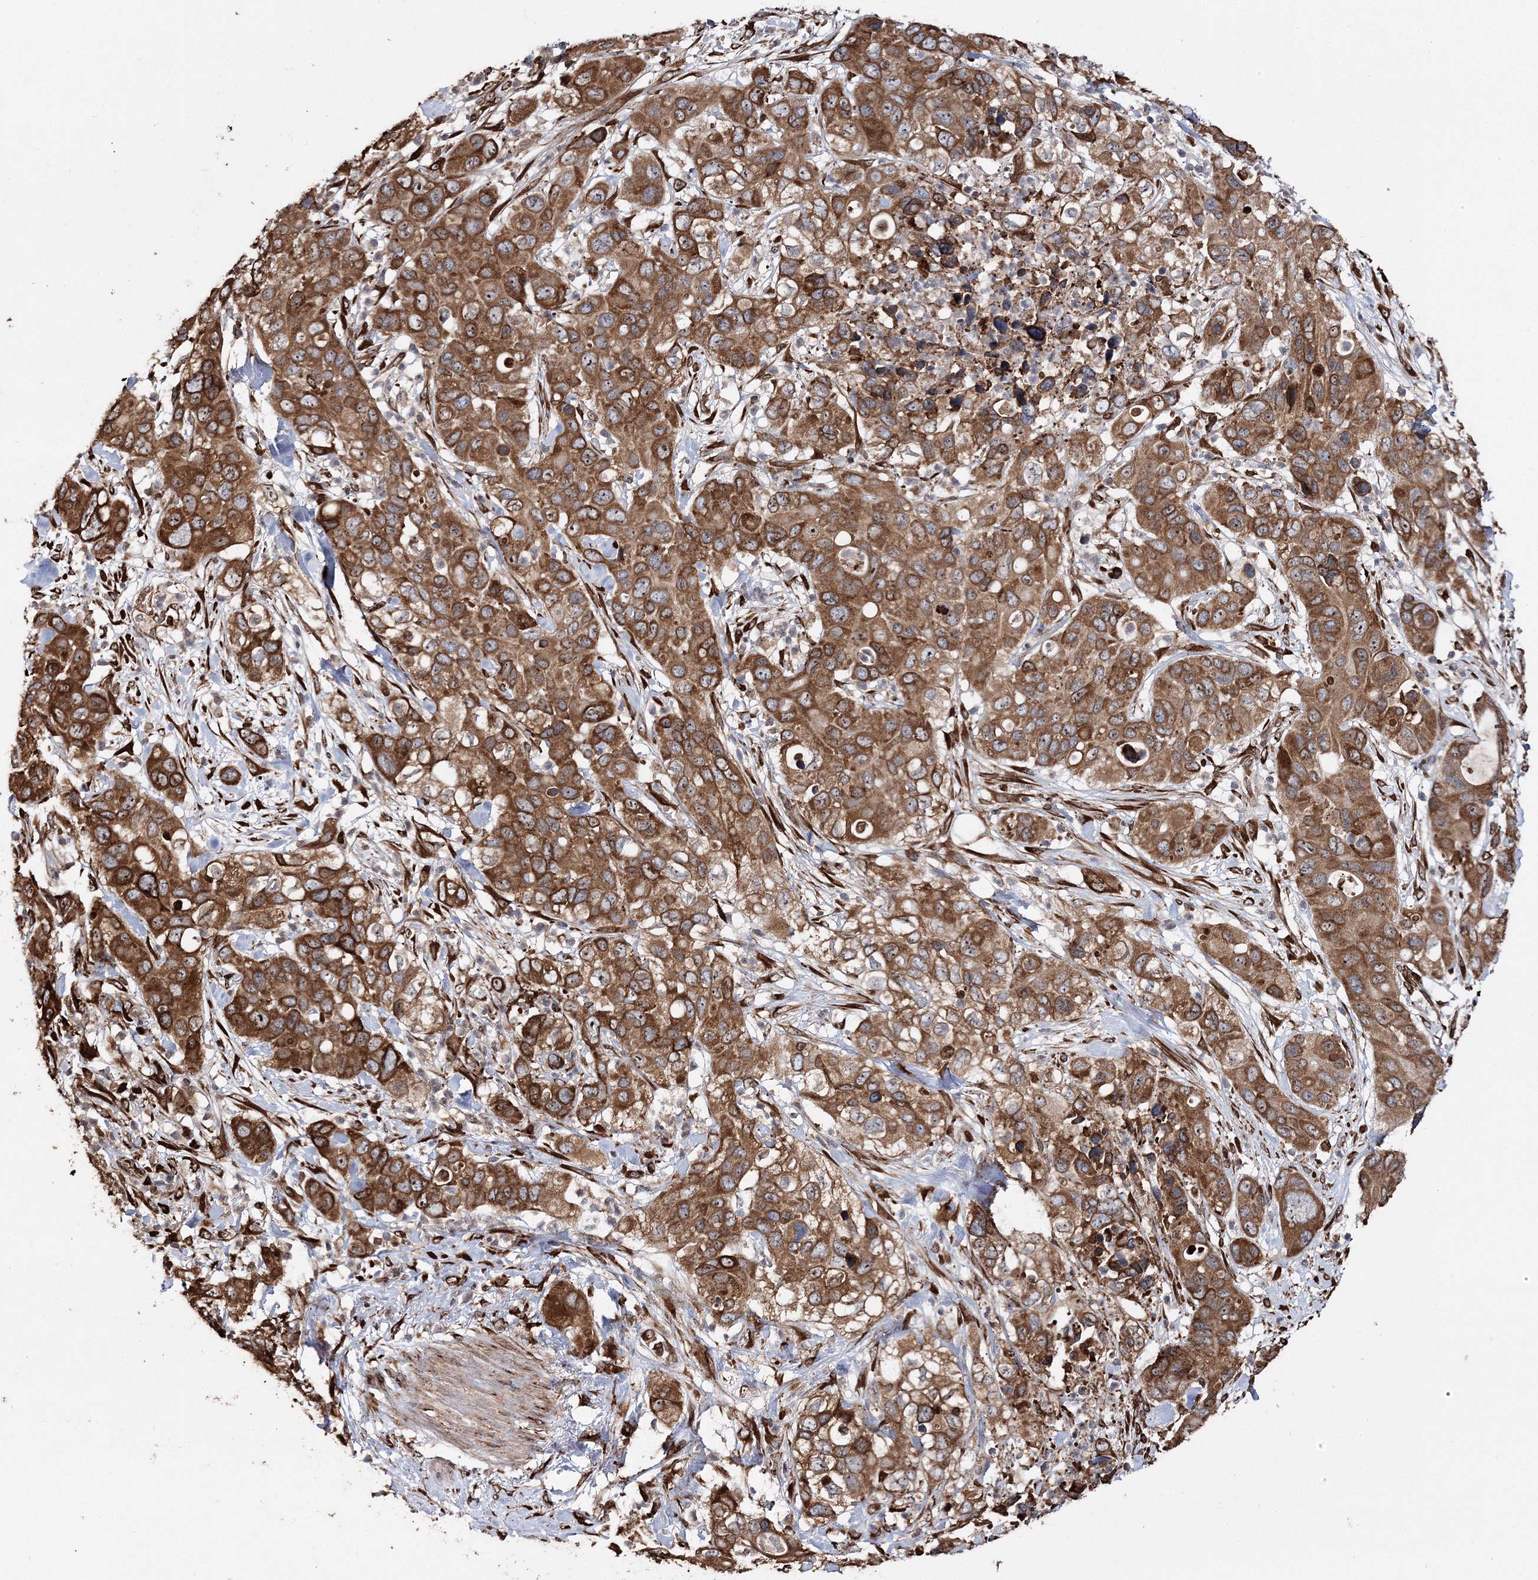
{"staining": {"intensity": "strong", "quantity": ">75%", "location": "cytoplasmic/membranous"}, "tissue": "pancreatic cancer", "cell_type": "Tumor cells", "image_type": "cancer", "snomed": [{"axis": "morphology", "description": "Adenocarcinoma, NOS"}, {"axis": "topography", "description": "Pancreas"}], "caption": "Brown immunohistochemical staining in human pancreatic cancer (adenocarcinoma) exhibits strong cytoplasmic/membranous positivity in about >75% of tumor cells. (Brightfield microscopy of DAB IHC at high magnification).", "gene": "SCRN3", "patient": {"sex": "female", "age": 71}}